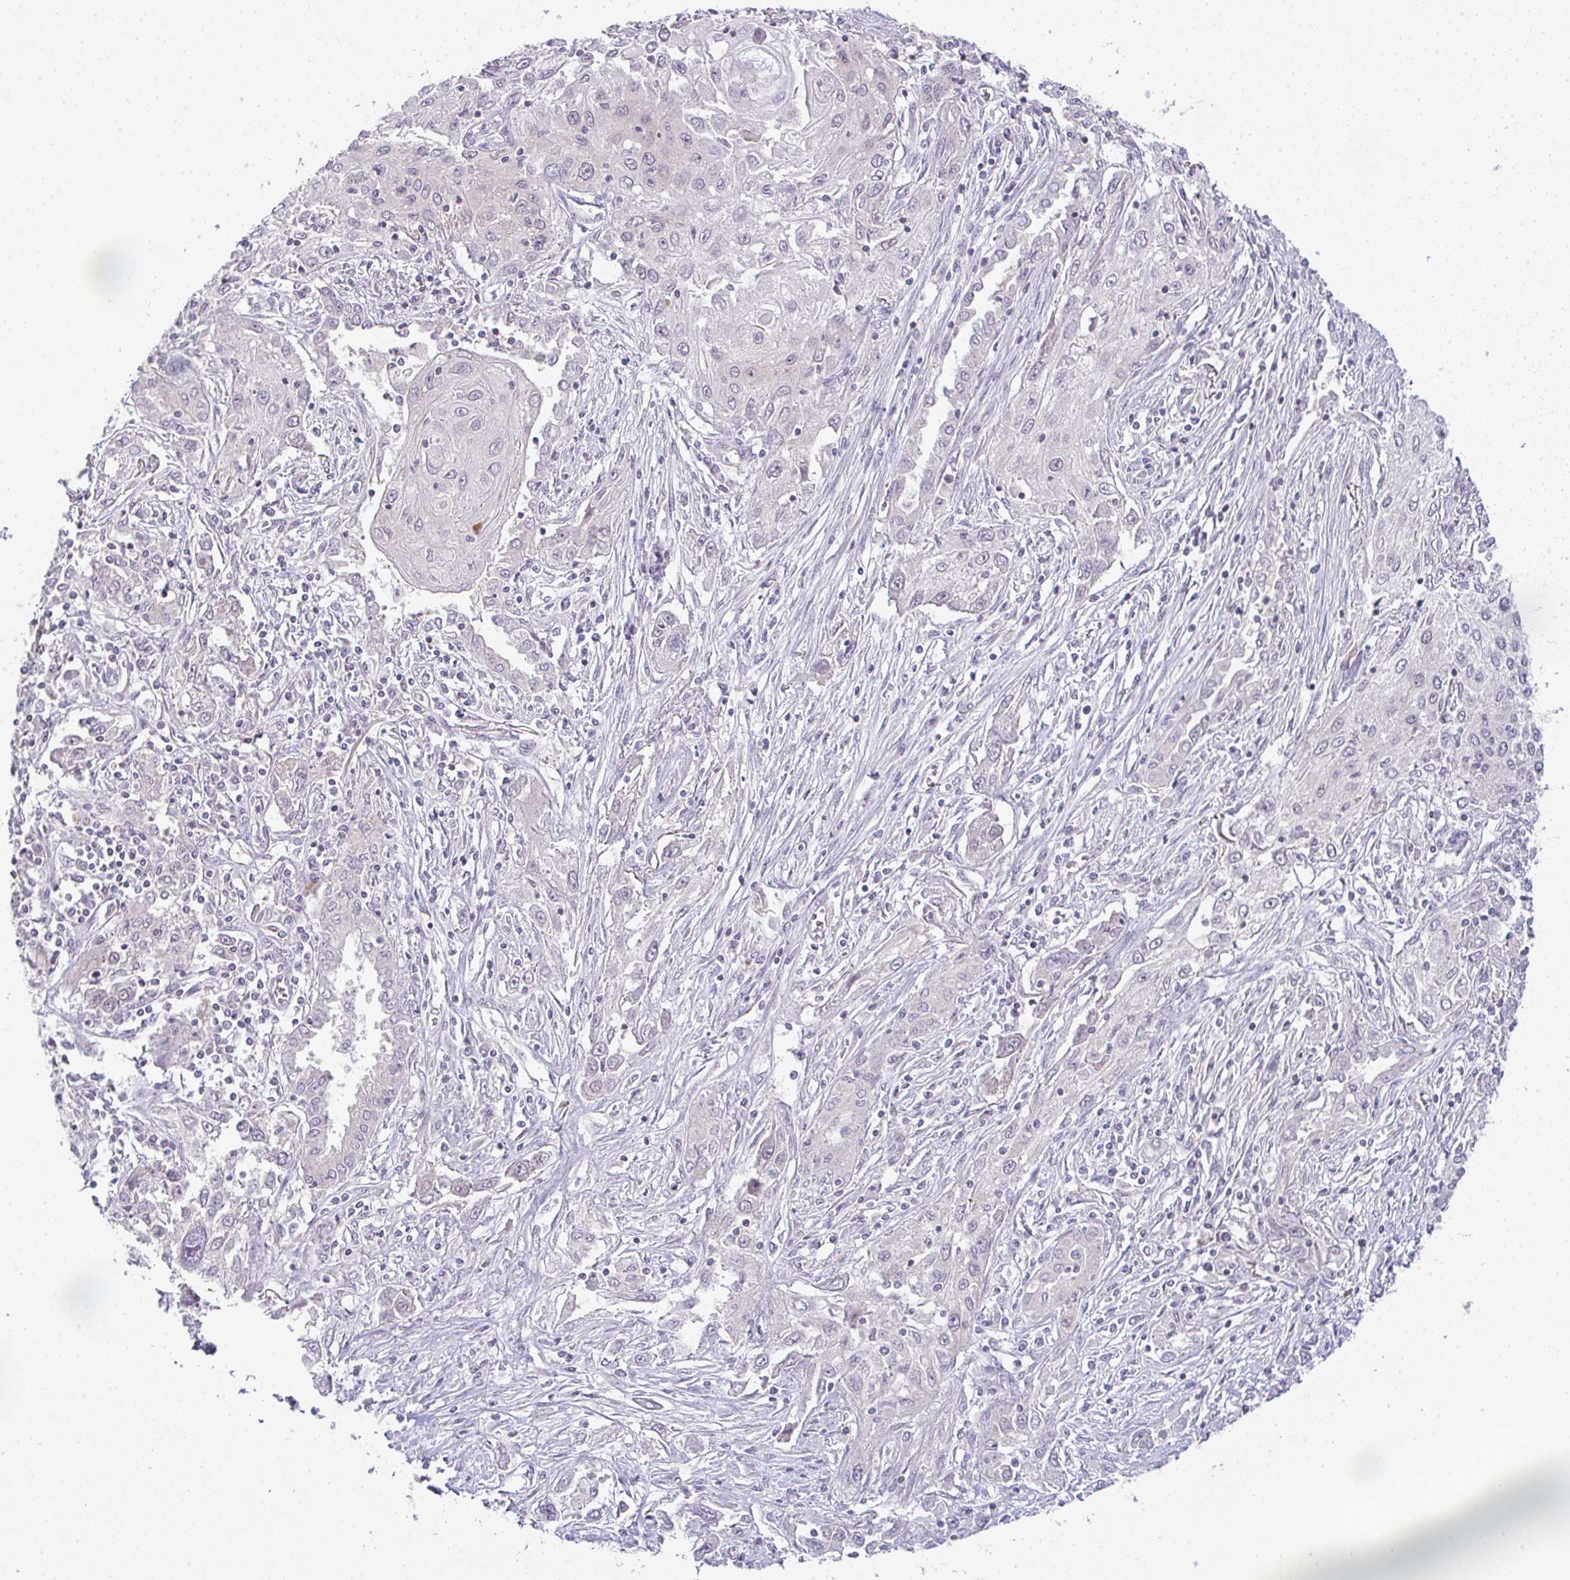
{"staining": {"intensity": "negative", "quantity": "none", "location": "none"}, "tissue": "lung cancer", "cell_type": "Tumor cells", "image_type": "cancer", "snomed": [{"axis": "morphology", "description": "Squamous cell carcinoma, NOS"}, {"axis": "topography", "description": "Lung"}], "caption": "This is an immunohistochemistry histopathology image of lung cancer (squamous cell carcinoma). There is no positivity in tumor cells.", "gene": "CSE1L", "patient": {"sex": "female", "age": 69}}